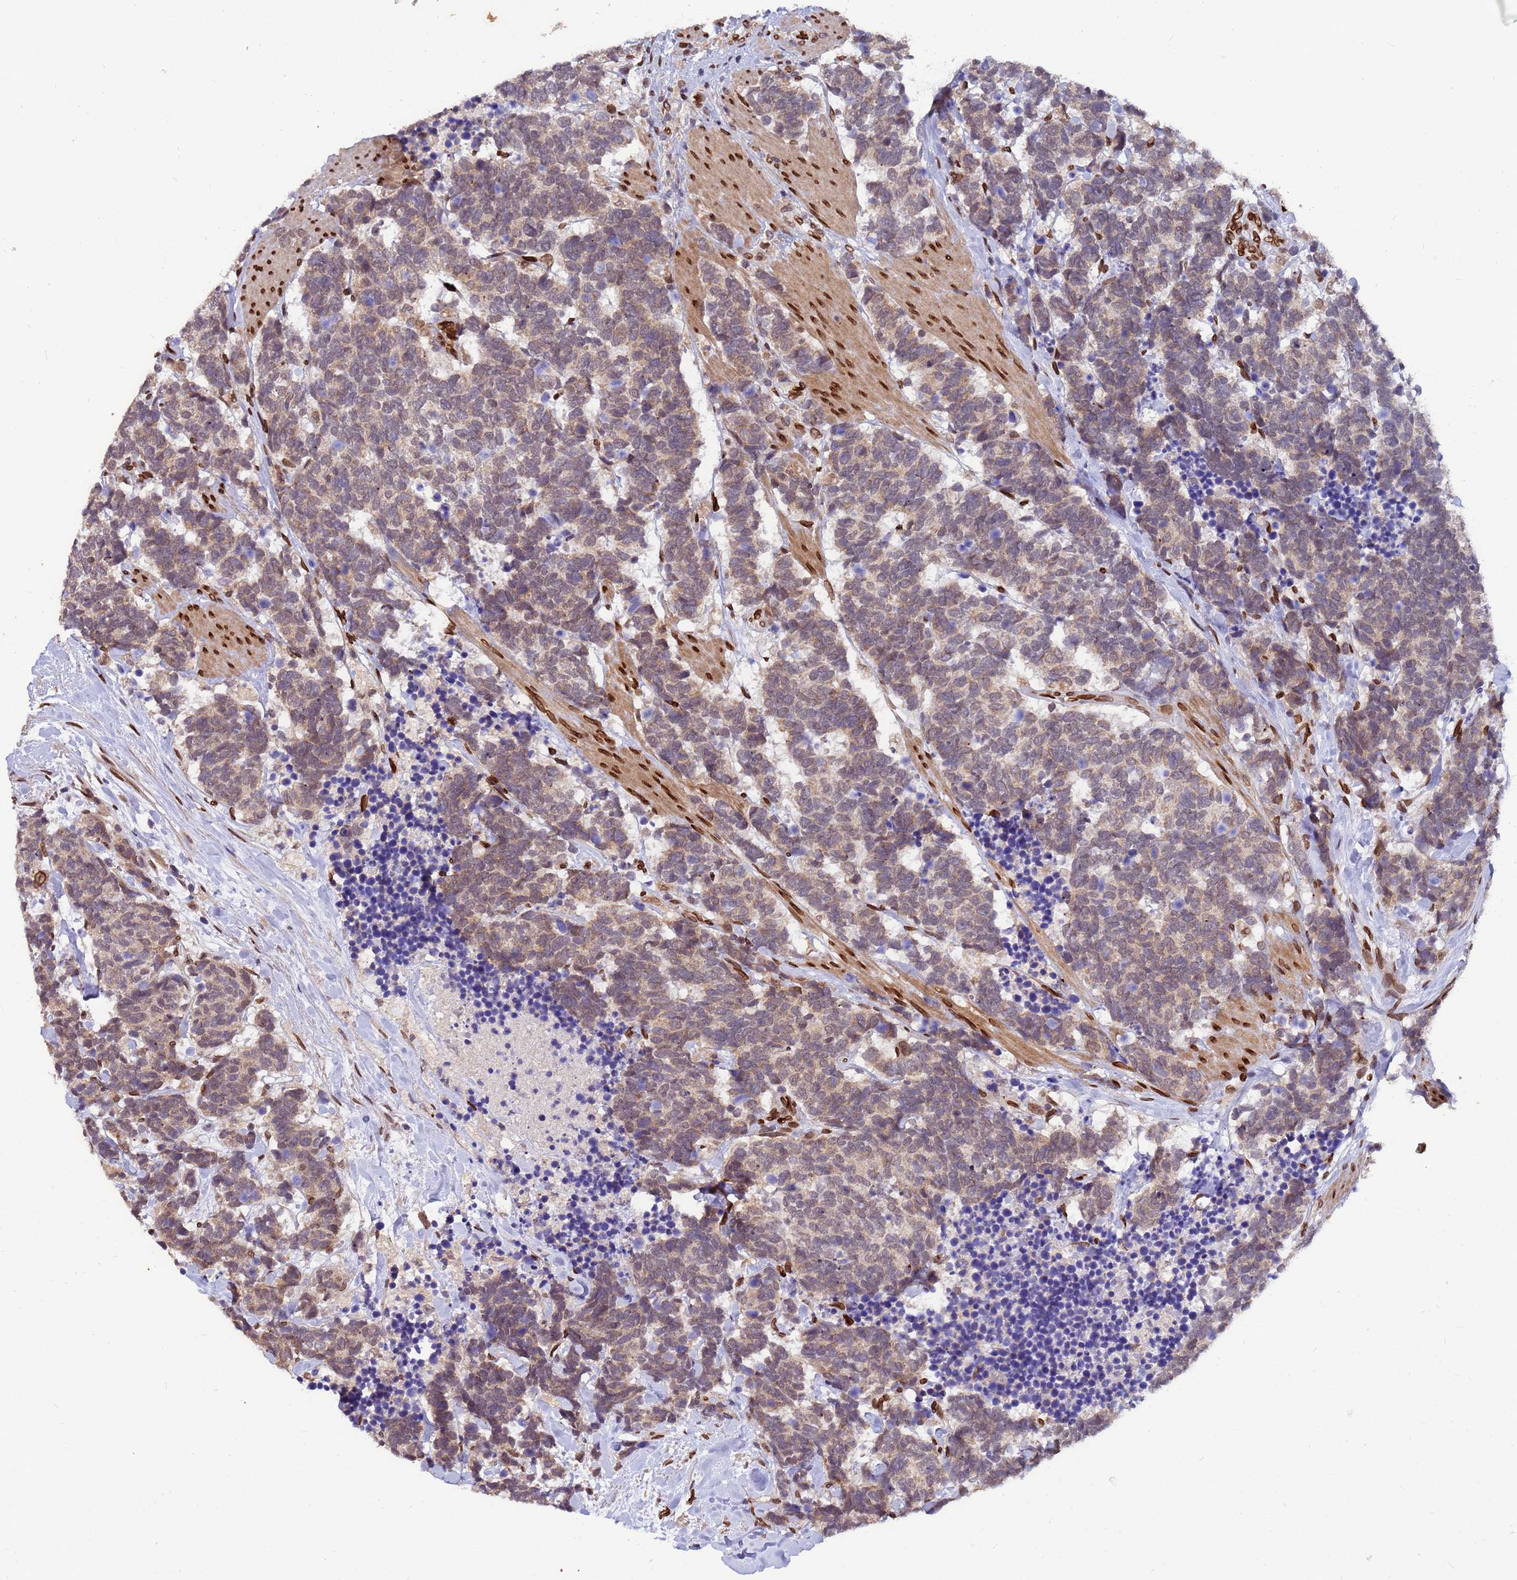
{"staining": {"intensity": "weak", "quantity": ">75%", "location": "cytoplasmic/membranous,nuclear"}, "tissue": "carcinoid", "cell_type": "Tumor cells", "image_type": "cancer", "snomed": [{"axis": "morphology", "description": "Carcinoma, NOS"}, {"axis": "morphology", "description": "Carcinoid, malignant, NOS"}, {"axis": "topography", "description": "Prostate"}], "caption": "Human carcinoid (malignant) stained with a protein marker exhibits weak staining in tumor cells.", "gene": "GPR135", "patient": {"sex": "male", "age": 57}}